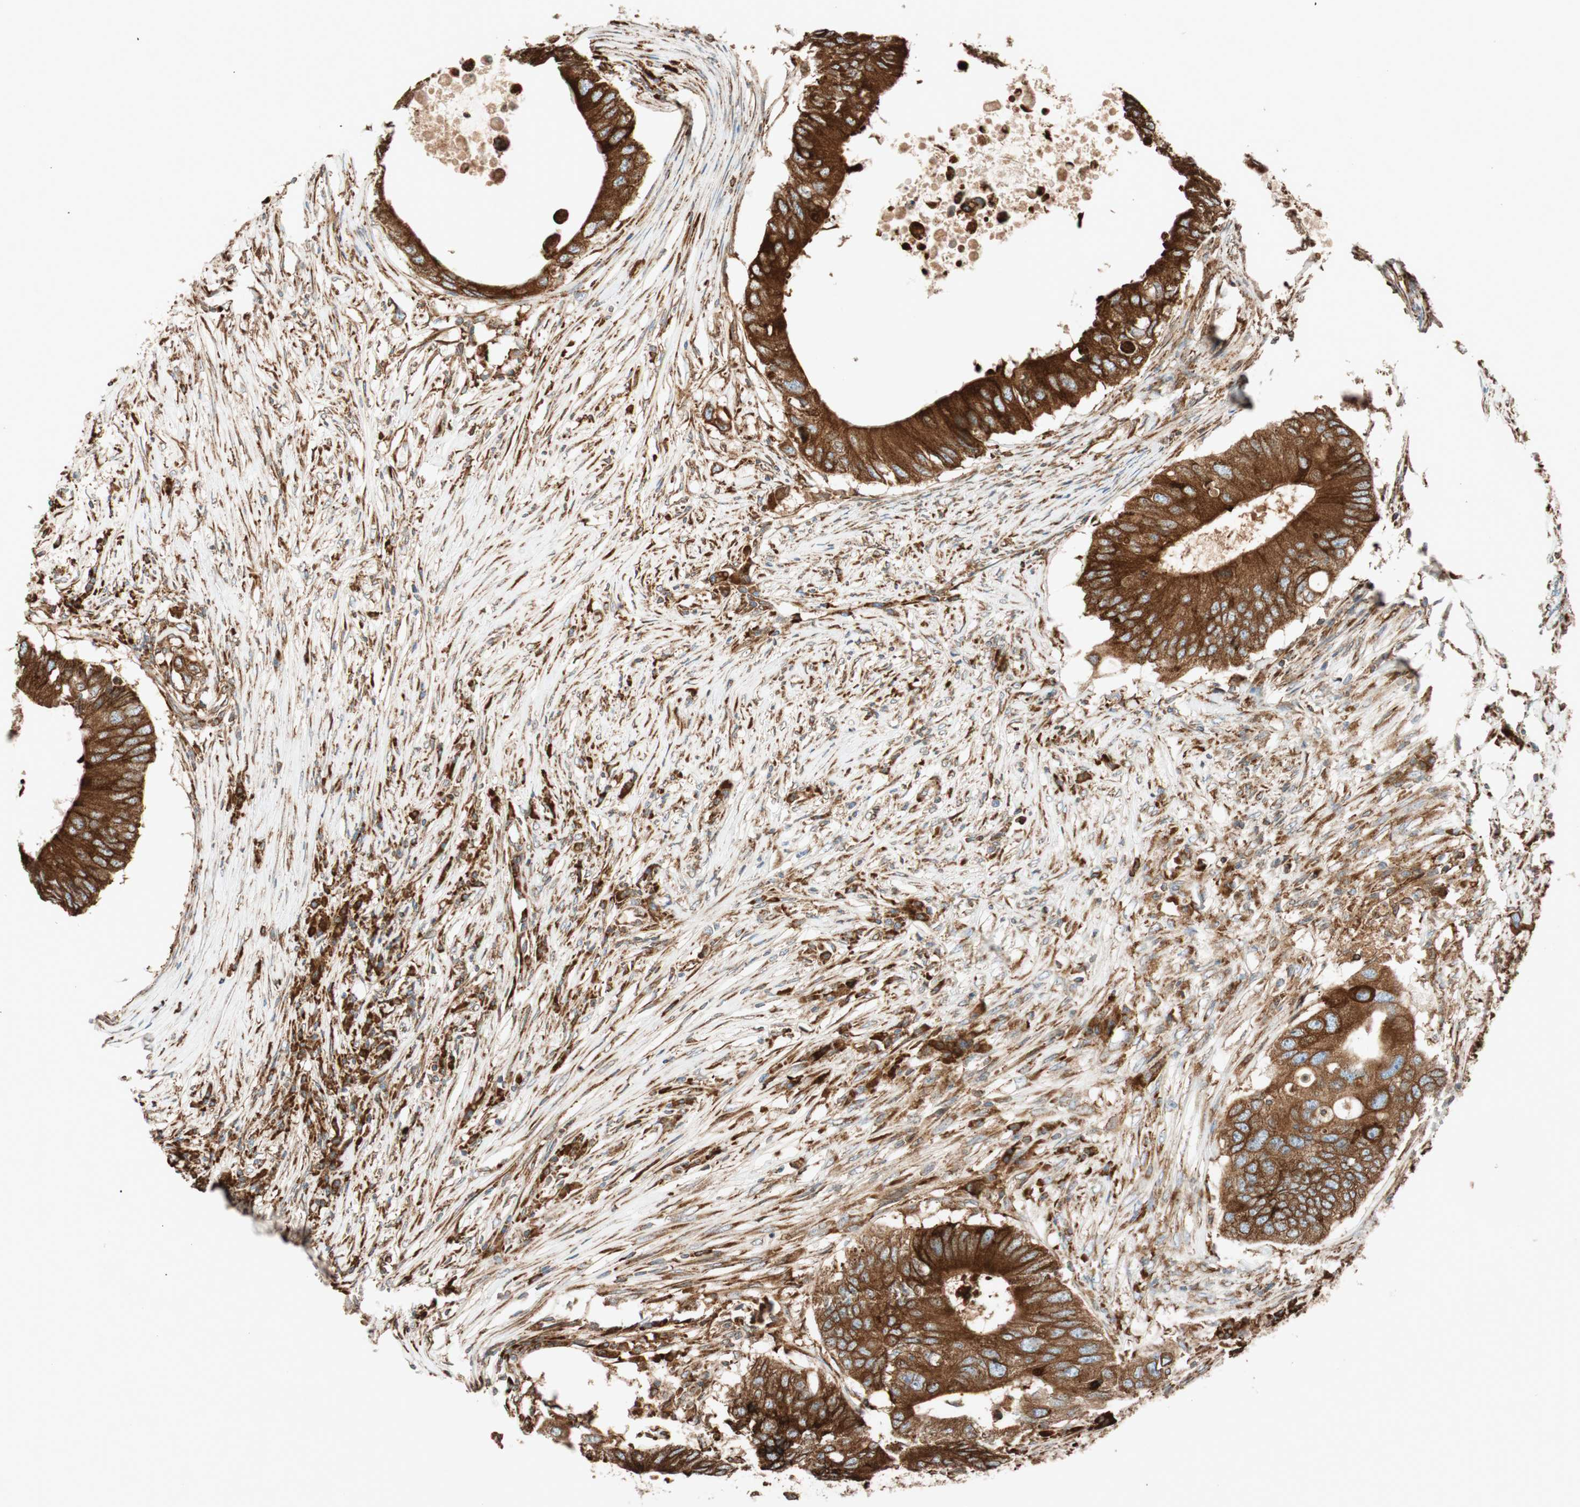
{"staining": {"intensity": "strong", "quantity": ">75%", "location": "cytoplasmic/membranous"}, "tissue": "colorectal cancer", "cell_type": "Tumor cells", "image_type": "cancer", "snomed": [{"axis": "morphology", "description": "Adenocarcinoma, NOS"}, {"axis": "topography", "description": "Colon"}], "caption": "A brown stain labels strong cytoplasmic/membranous positivity of a protein in human adenocarcinoma (colorectal) tumor cells. (DAB (3,3'-diaminobenzidine) = brown stain, brightfield microscopy at high magnification).", "gene": "PRKCSH", "patient": {"sex": "male", "age": 71}}